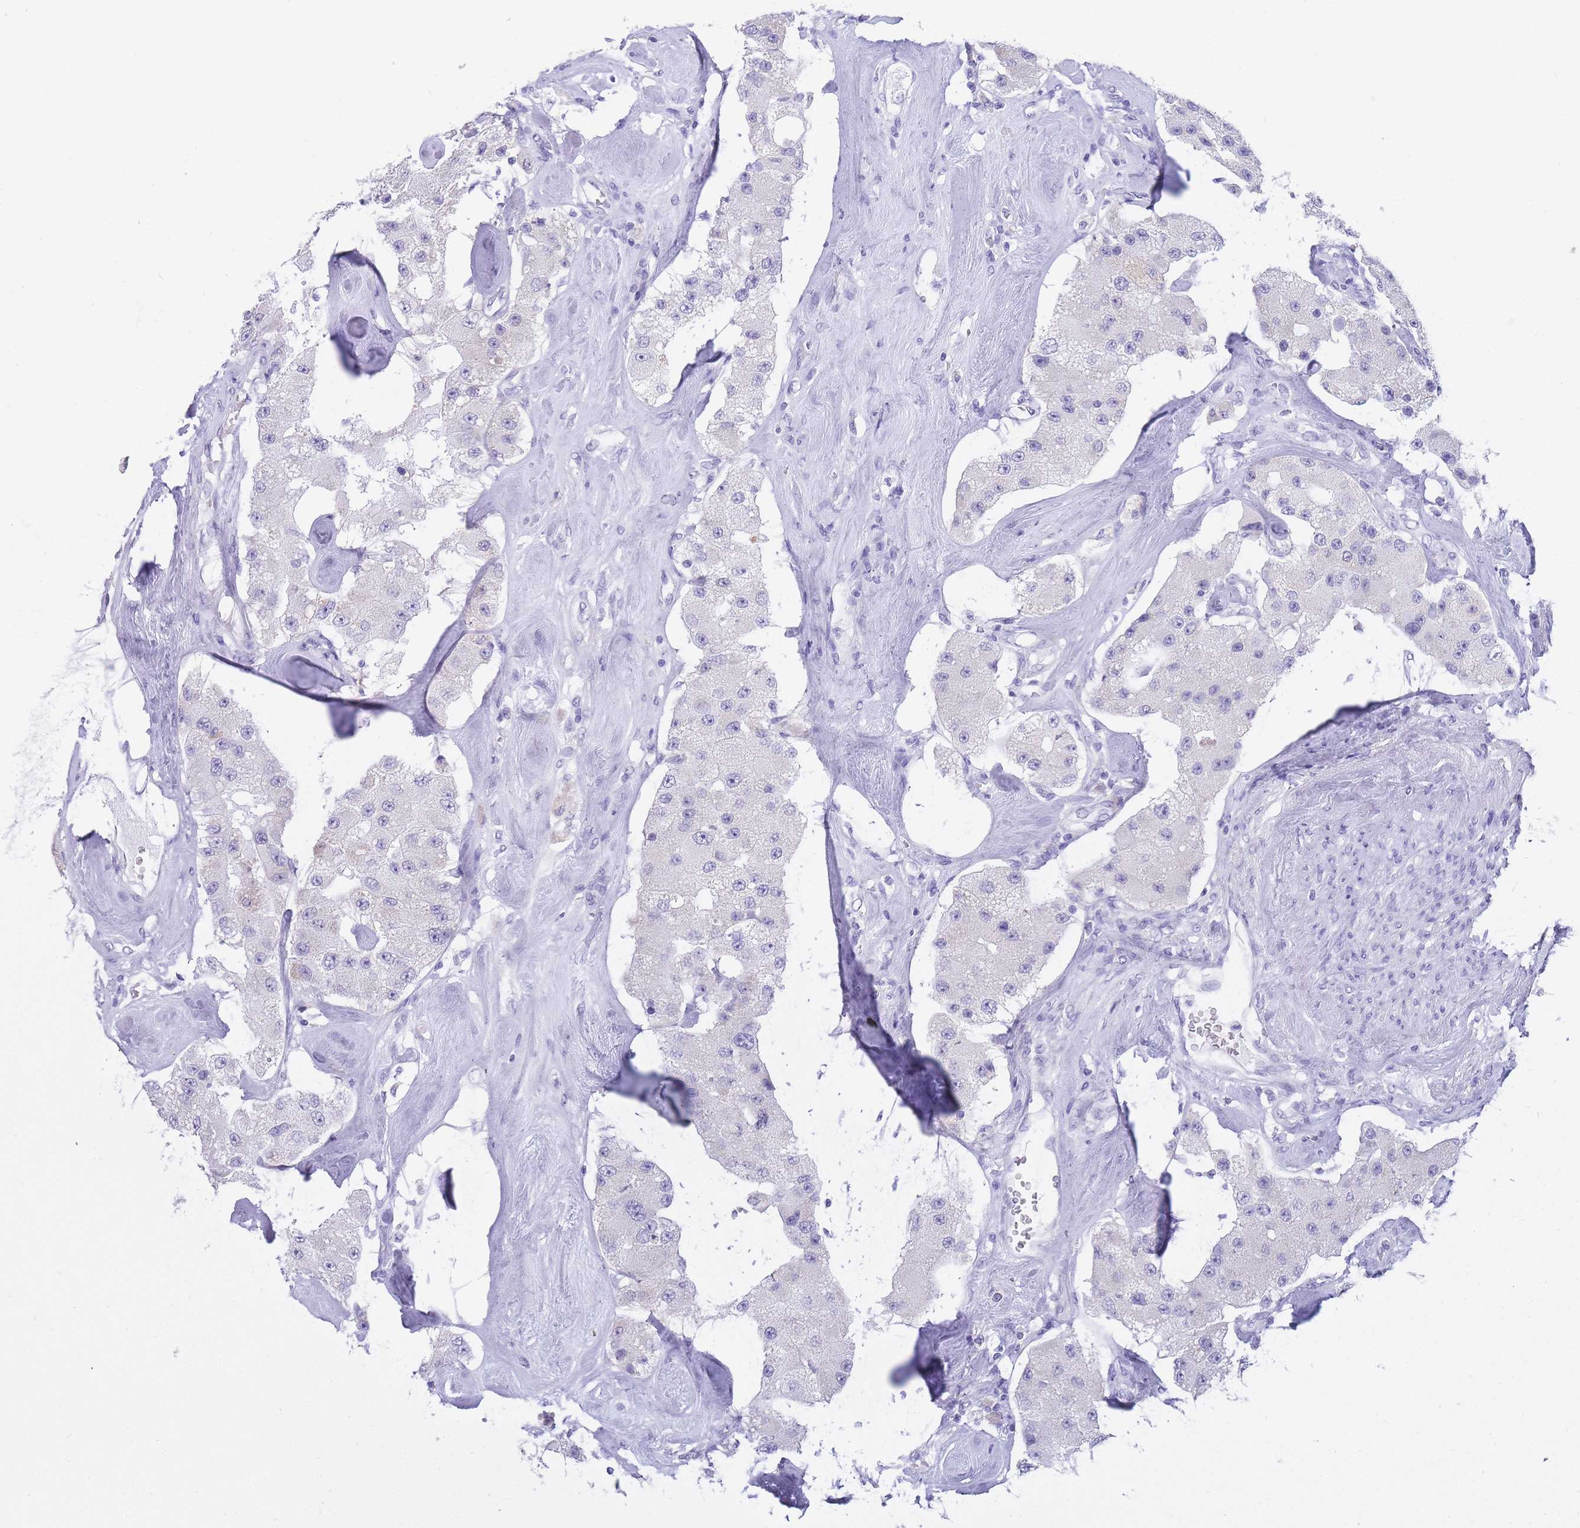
{"staining": {"intensity": "negative", "quantity": "none", "location": "none"}, "tissue": "carcinoid", "cell_type": "Tumor cells", "image_type": "cancer", "snomed": [{"axis": "morphology", "description": "Carcinoid, malignant, NOS"}, {"axis": "topography", "description": "Pancreas"}], "caption": "This micrograph is of malignant carcinoid stained with immunohistochemistry (IHC) to label a protein in brown with the nuclei are counter-stained blue. There is no staining in tumor cells.", "gene": "FRAT2", "patient": {"sex": "male", "age": 41}}